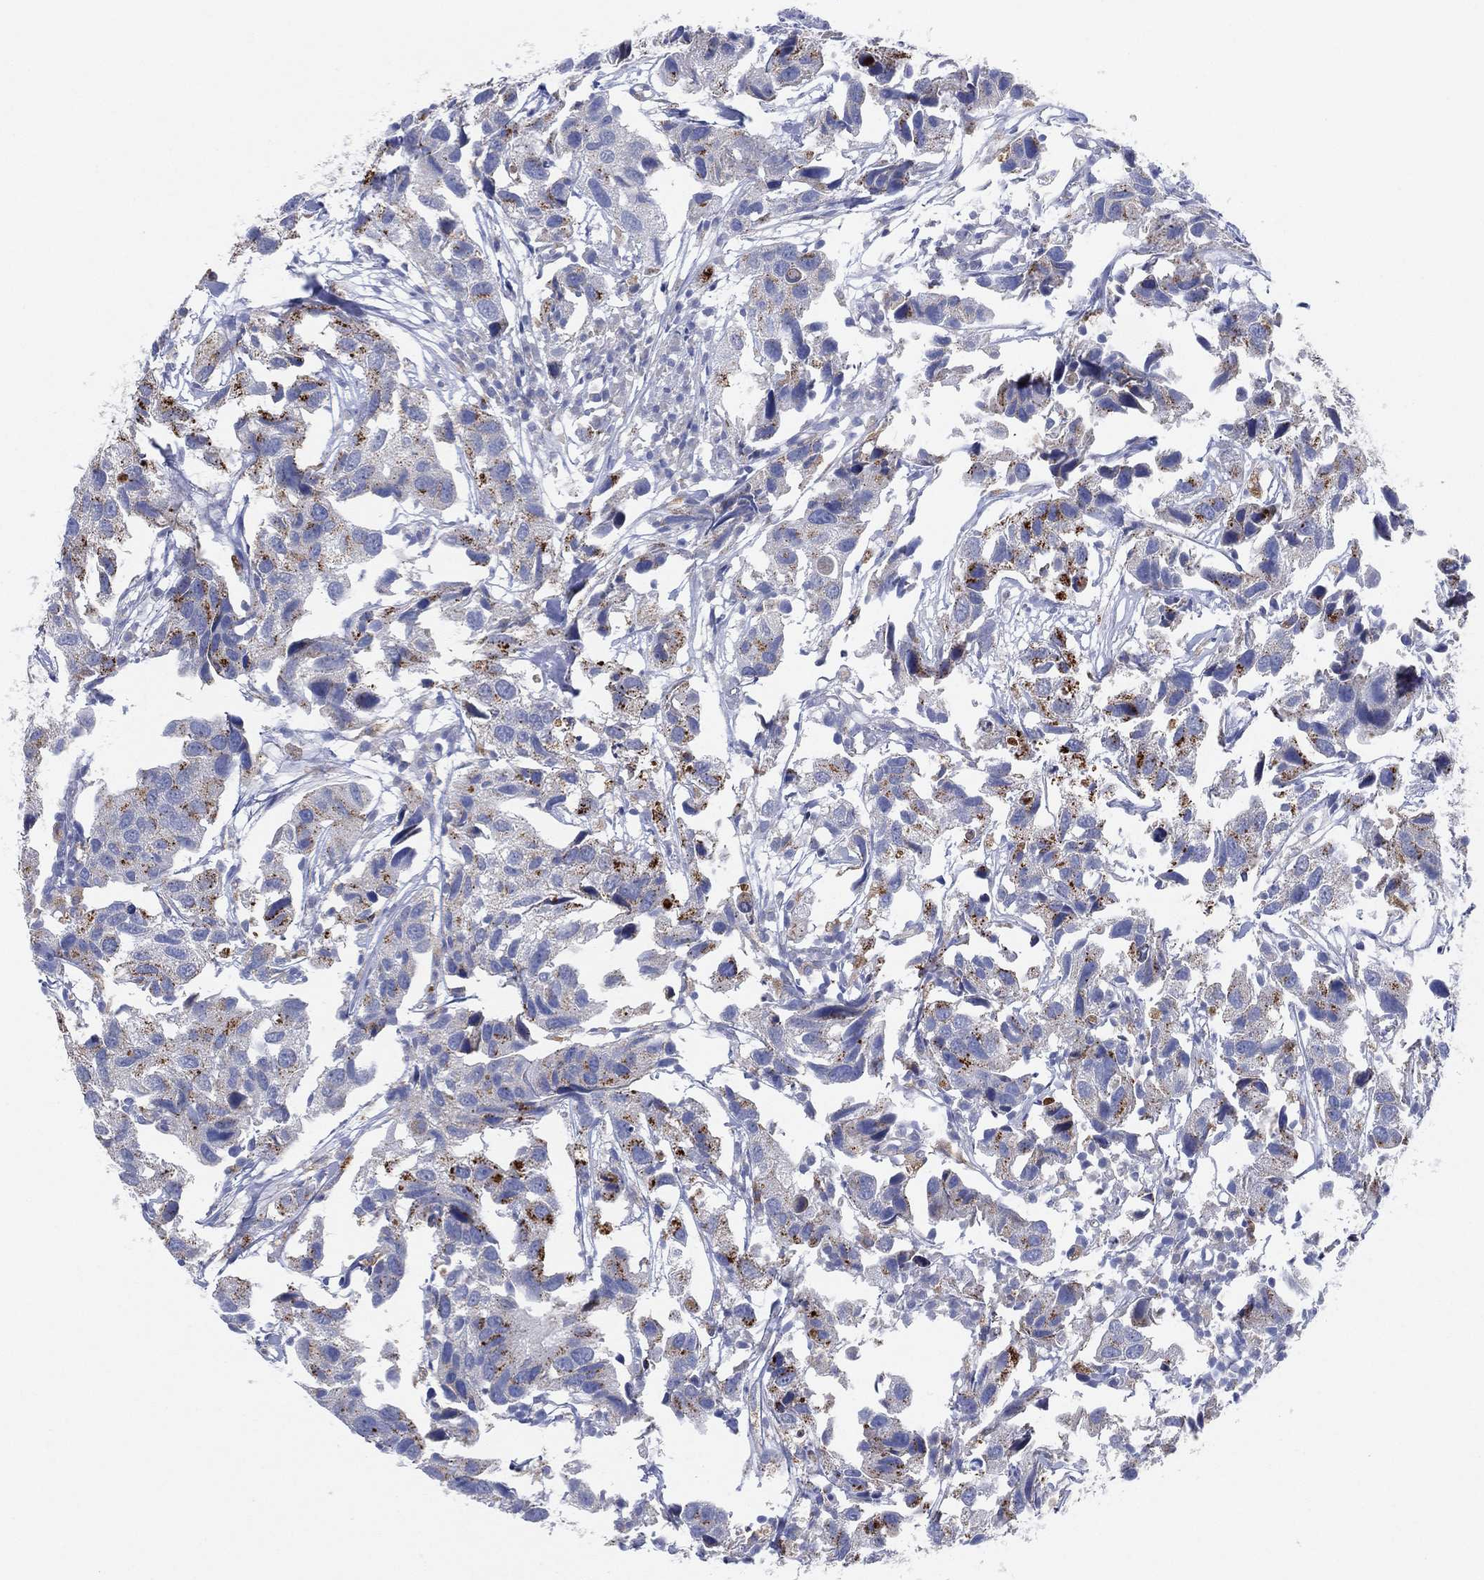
{"staining": {"intensity": "moderate", "quantity": "<25%", "location": "cytoplasmic/membranous"}, "tissue": "urothelial cancer", "cell_type": "Tumor cells", "image_type": "cancer", "snomed": [{"axis": "morphology", "description": "Urothelial carcinoma, High grade"}, {"axis": "topography", "description": "Urinary bladder"}], "caption": "Human high-grade urothelial carcinoma stained for a protein (brown) exhibits moderate cytoplasmic/membranous positive expression in about <25% of tumor cells.", "gene": "GALNS", "patient": {"sex": "male", "age": 79}}